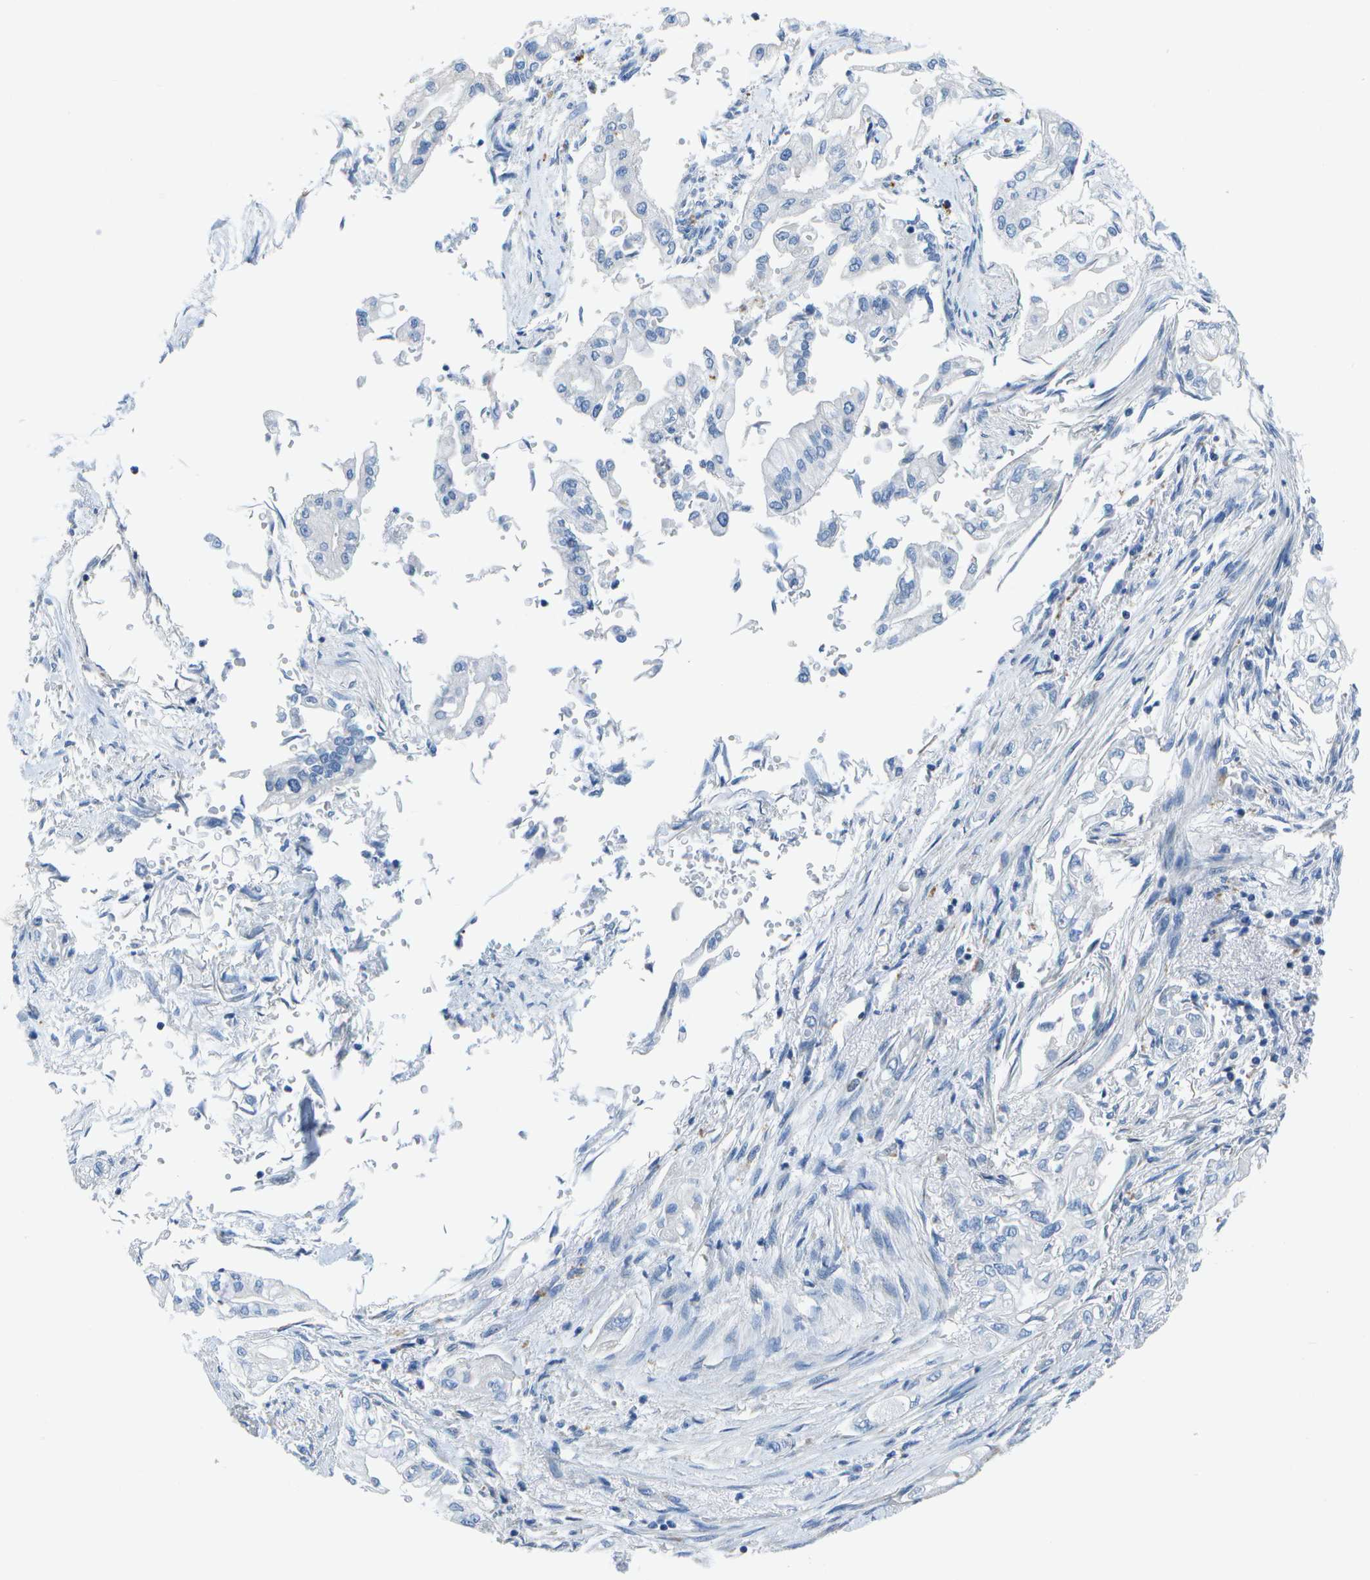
{"staining": {"intensity": "negative", "quantity": "none", "location": "none"}, "tissue": "pancreatic cancer", "cell_type": "Tumor cells", "image_type": "cancer", "snomed": [{"axis": "morphology", "description": "Normal tissue, NOS"}, {"axis": "topography", "description": "Pancreas"}], "caption": "Tumor cells show no significant protein positivity in pancreatic cancer.", "gene": "DCT", "patient": {"sex": "male", "age": 42}}